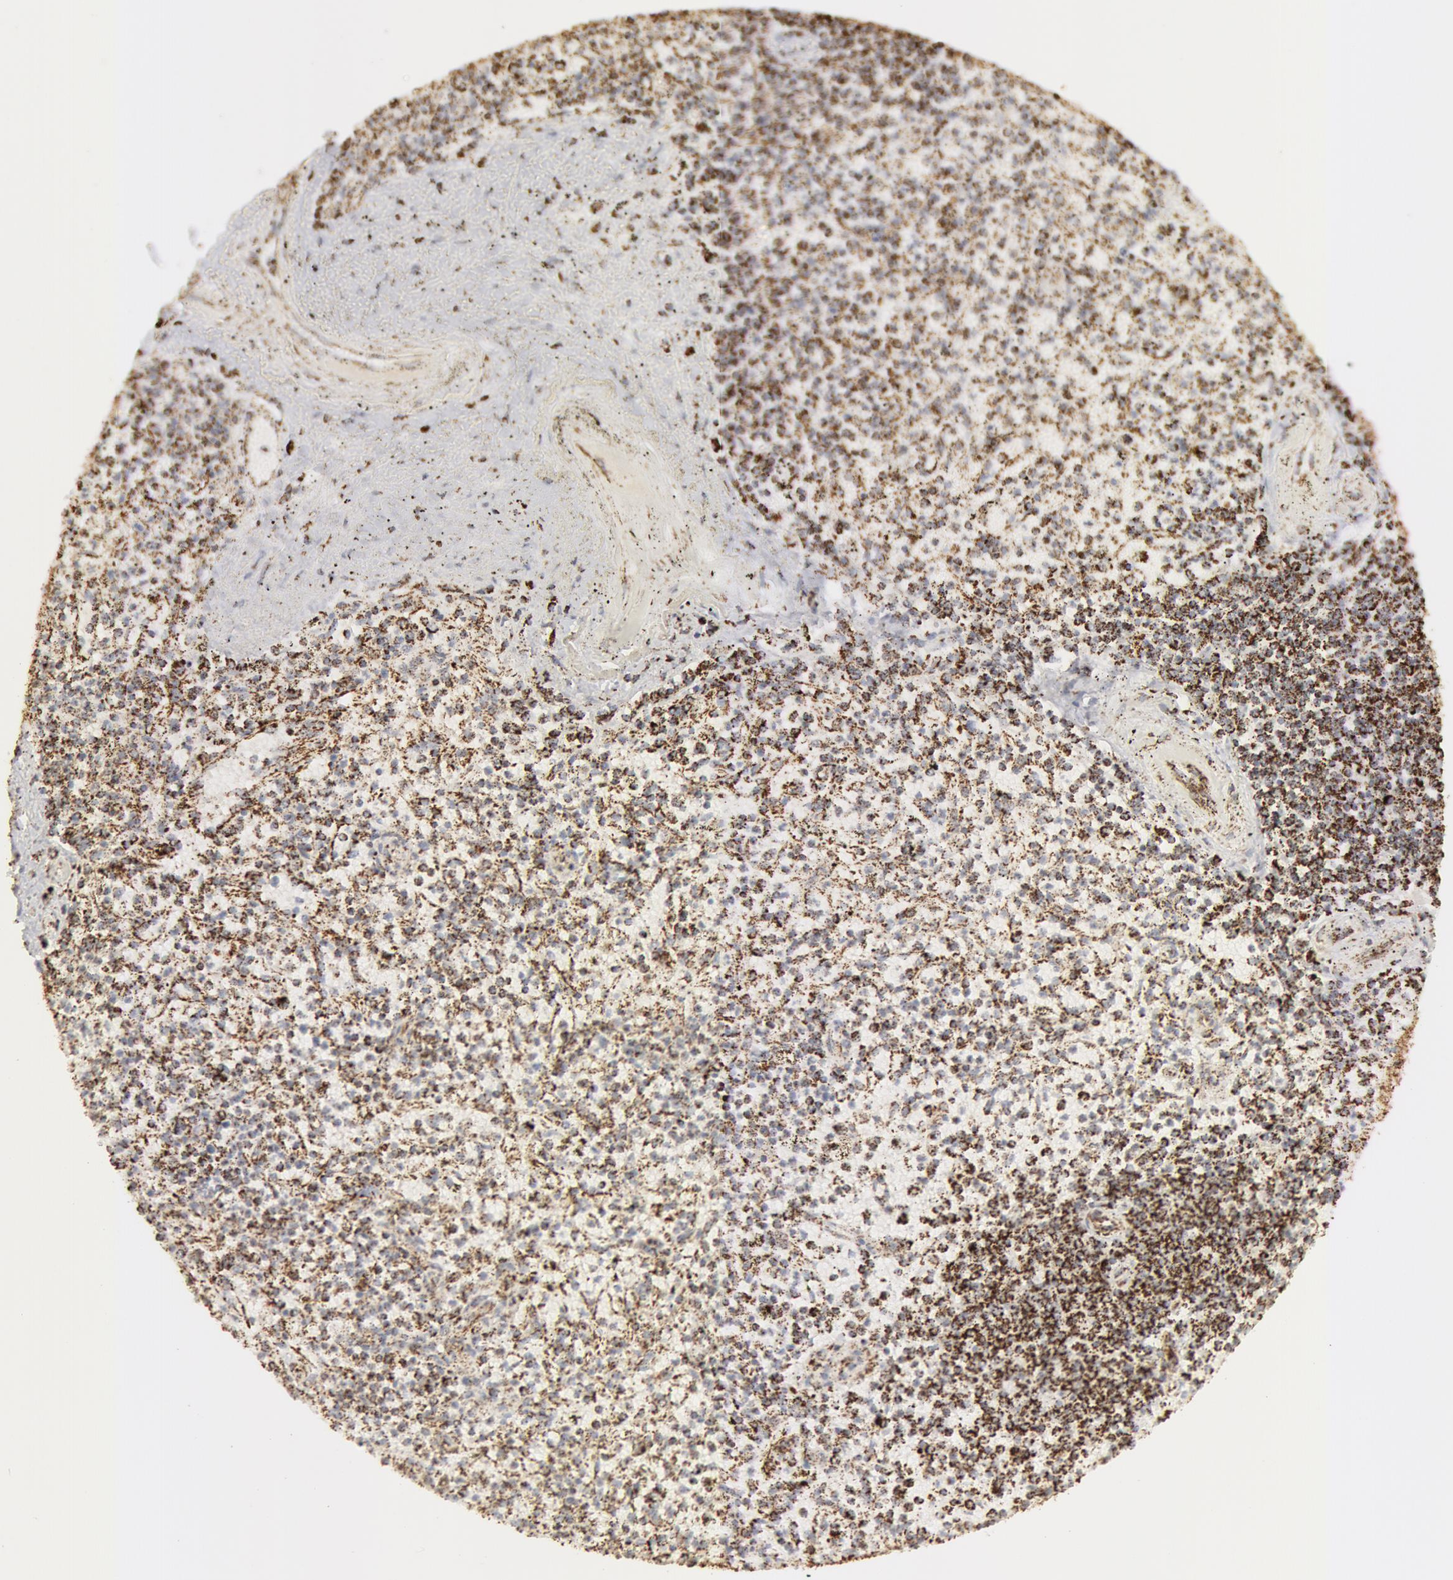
{"staining": {"intensity": "weak", "quantity": "<25%", "location": "cytoplasmic/membranous"}, "tissue": "spleen", "cell_type": "Cells in red pulp", "image_type": "normal", "snomed": [{"axis": "morphology", "description": "Normal tissue, NOS"}, {"axis": "topography", "description": "Spleen"}], "caption": "IHC of unremarkable spleen shows no expression in cells in red pulp. (Stains: DAB IHC with hematoxylin counter stain, Microscopy: brightfield microscopy at high magnification).", "gene": "ATP5F1B", "patient": {"sex": "male", "age": 72}}